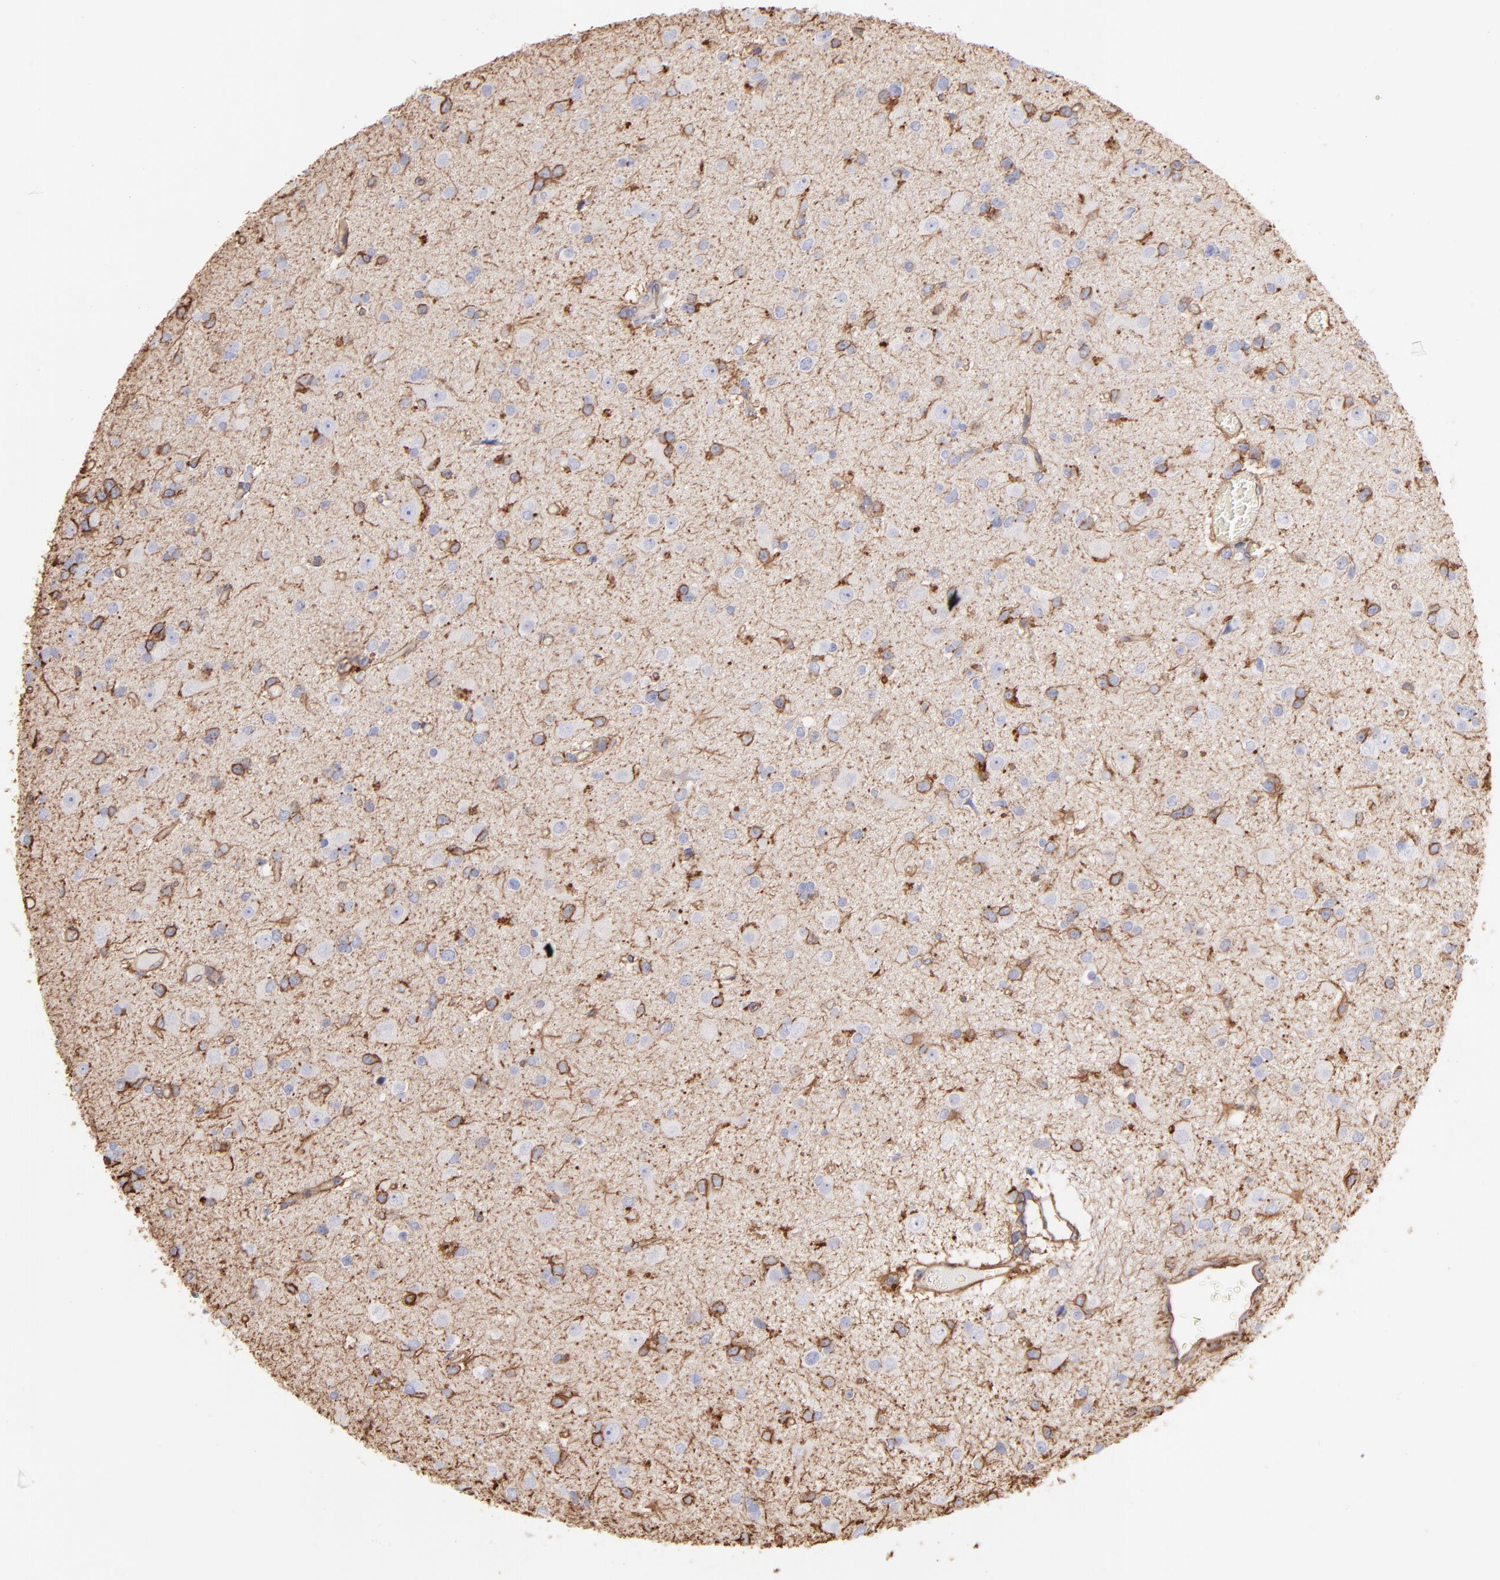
{"staining": {"intensity": "moderate", "quantity": ">75%", "location": "cytoplasmic/membranous"}, "tissue": "glioma", "cell_type": "Tumor cells", "image_type": "cancer", "snomed": [{"axis": "morphology", "description": "Glioma, malignant, Low grade"}, {"axis": "topography", "description": "Brain"}], "caption": "Immunohistochemical staining of human malignant low-grade glioma reveals medium levels of moderate cytoplasmic/membranous staining in about >75% of tumor cells. (DAB (3,3'-diaminobenzidine) IHC with brightfield microscopy, high magnification).", "gene": "PLEC", "patient": {"sex": "male", "age": 42}}